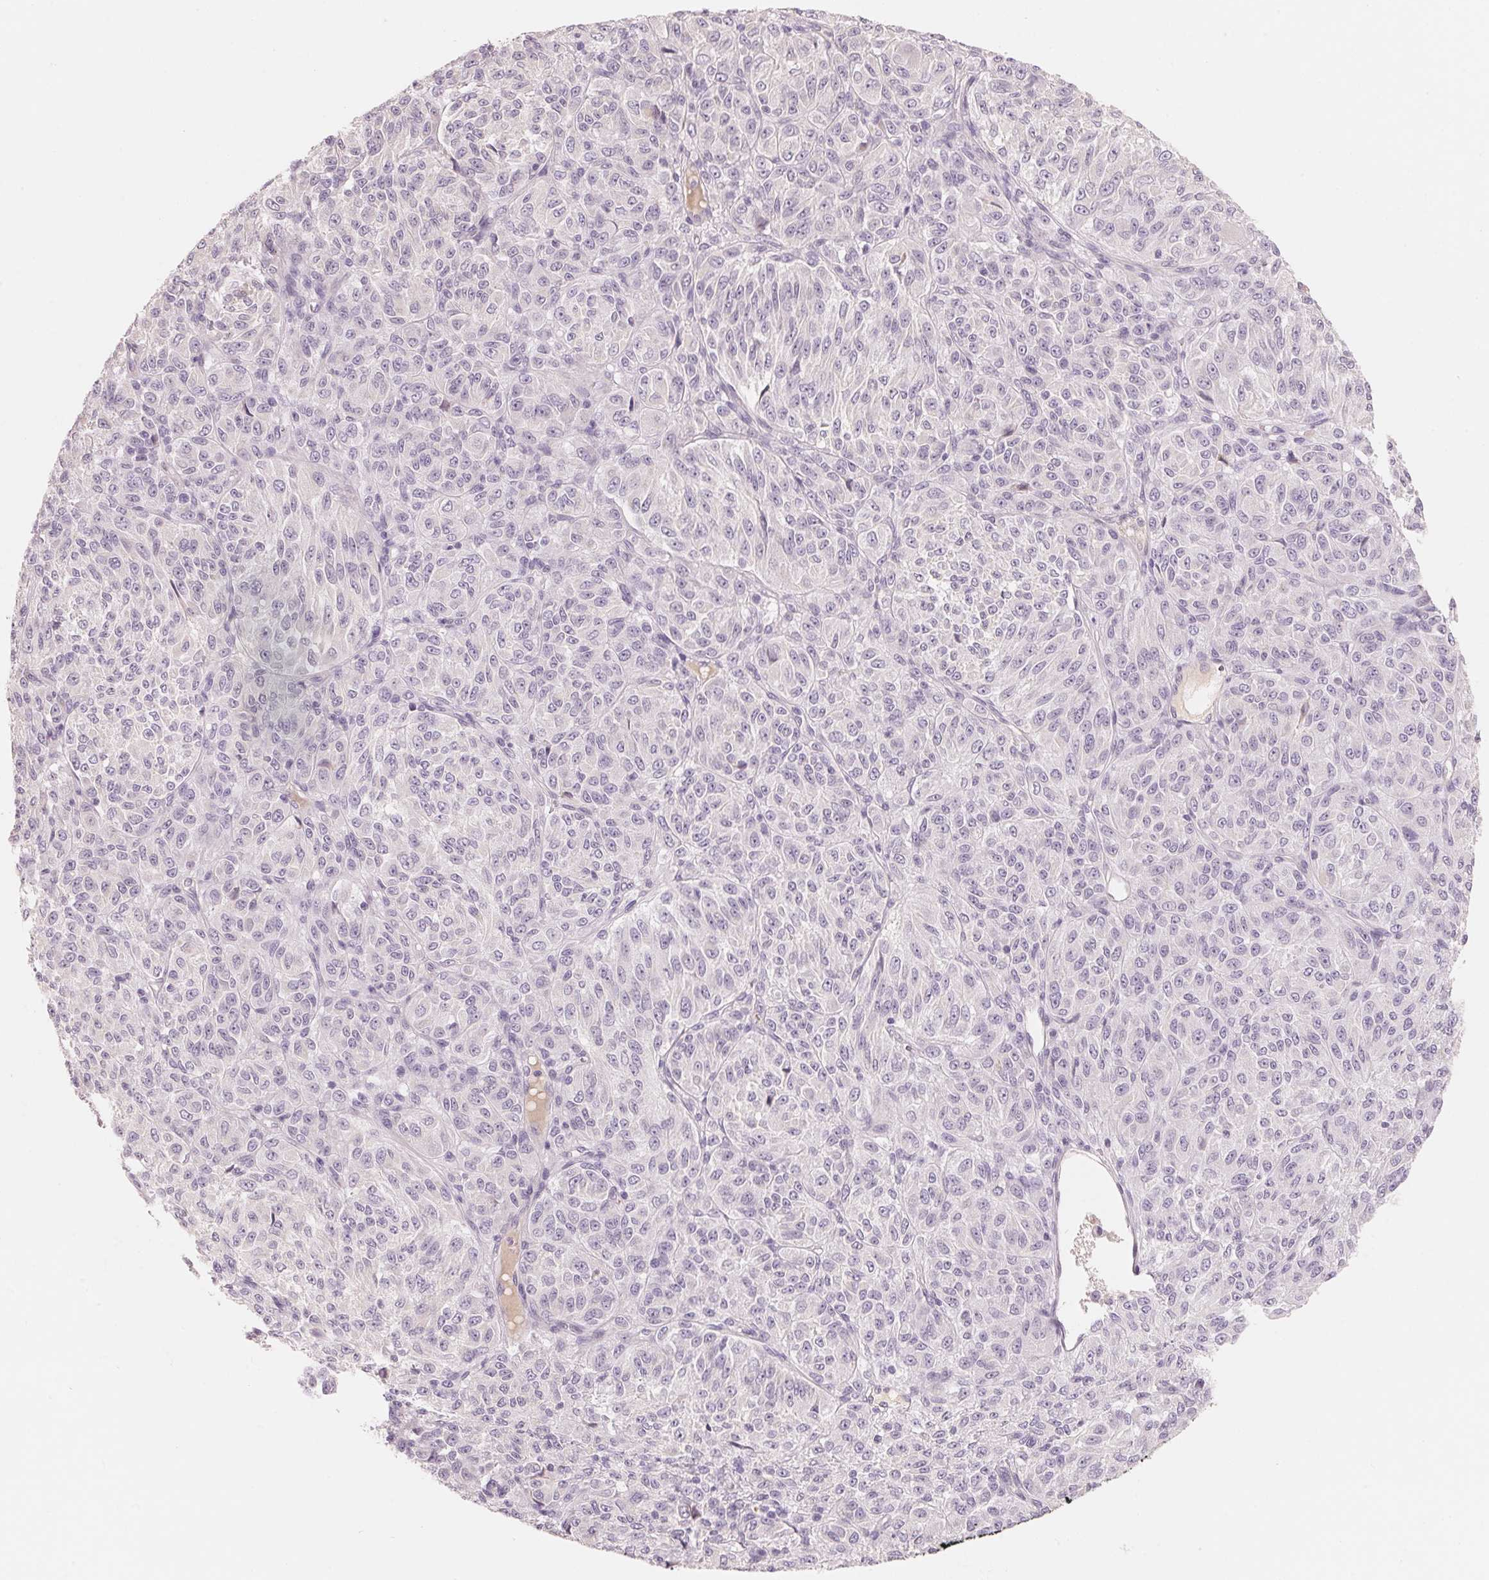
{"staining": {"intensity": "negative", "quantity": "none", "location": "none"}, "tissue": "melanoma", "cell_type": "Tumor cells", "image_type": "cancer", "snomed": [{"axis": "morphology", "description": "Malignant melanoma, Metastatic site"}, {"axis": "topography", "description": "Brain"}], "caption": "This is an immunohistochemistry (IHC) histopathology image of human malignant melanoma (metastatic site). There is no expression in tumor cells.", "gene": "CFHR2", "patient": {"sex": "female", "age": 56}}